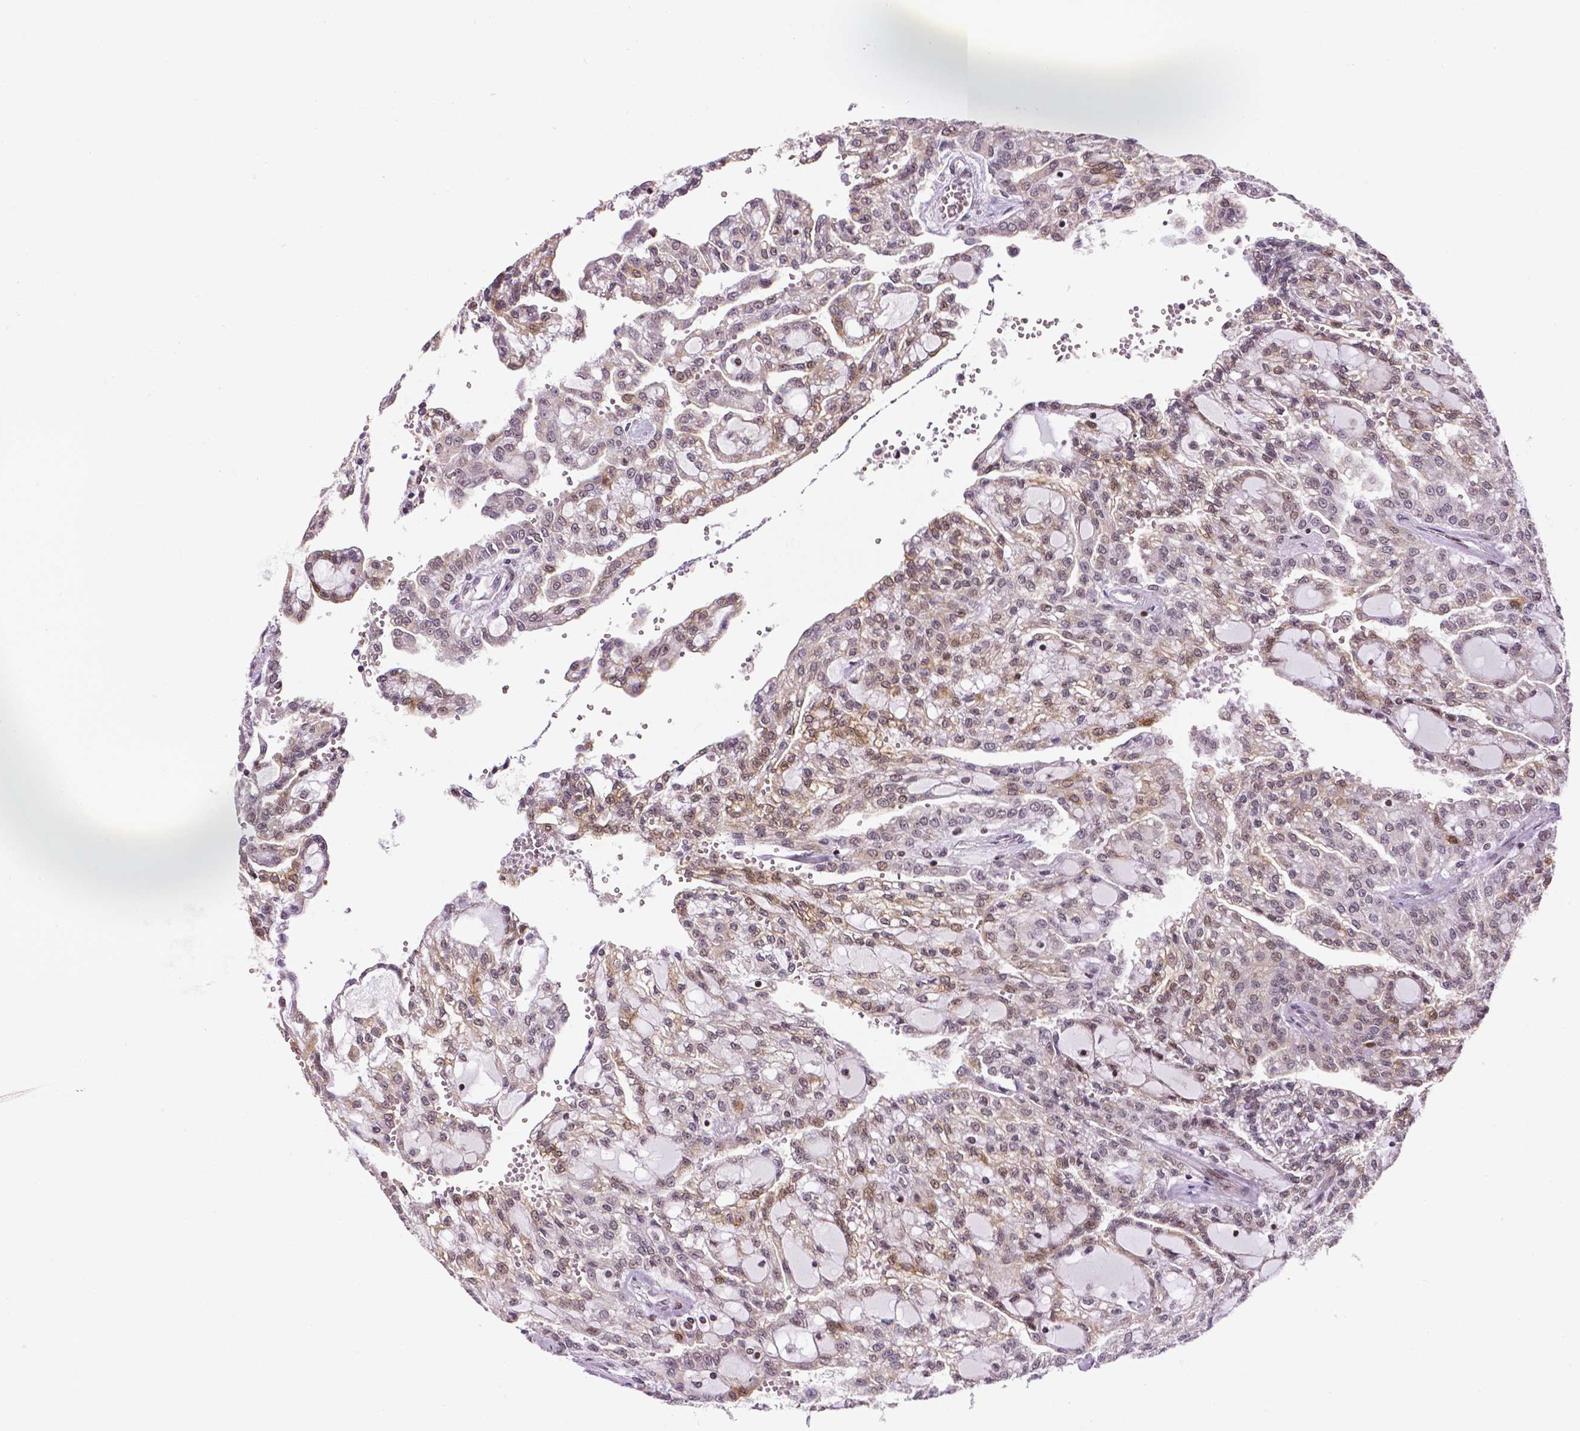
{"staining": {"intensity": "weak", "quantity": "25%-75%", "location": "cytoplasmic/membranous,nuclear"}, "tissue": "renal cancer", "cell_type": "Tumor cells", "image_type": "cancer", "snomed": [{"axis": "morphology", "description": "Adenocarcinoma, NOS"}, {"axis": "topography", "description": "Kidney"}], "caption": "IHC (DAB) staining of renal adenocarcinoma displays weak cytoplasmic/membranous and nuclear protein expression in about 25%-75% of tumor cells. (DAB (3,3'-diaminobenzidine) IHC with brightfield microscopy, high magnification).", "gene": "CTCF", "patient": {"sex": "male", "age": 63}}